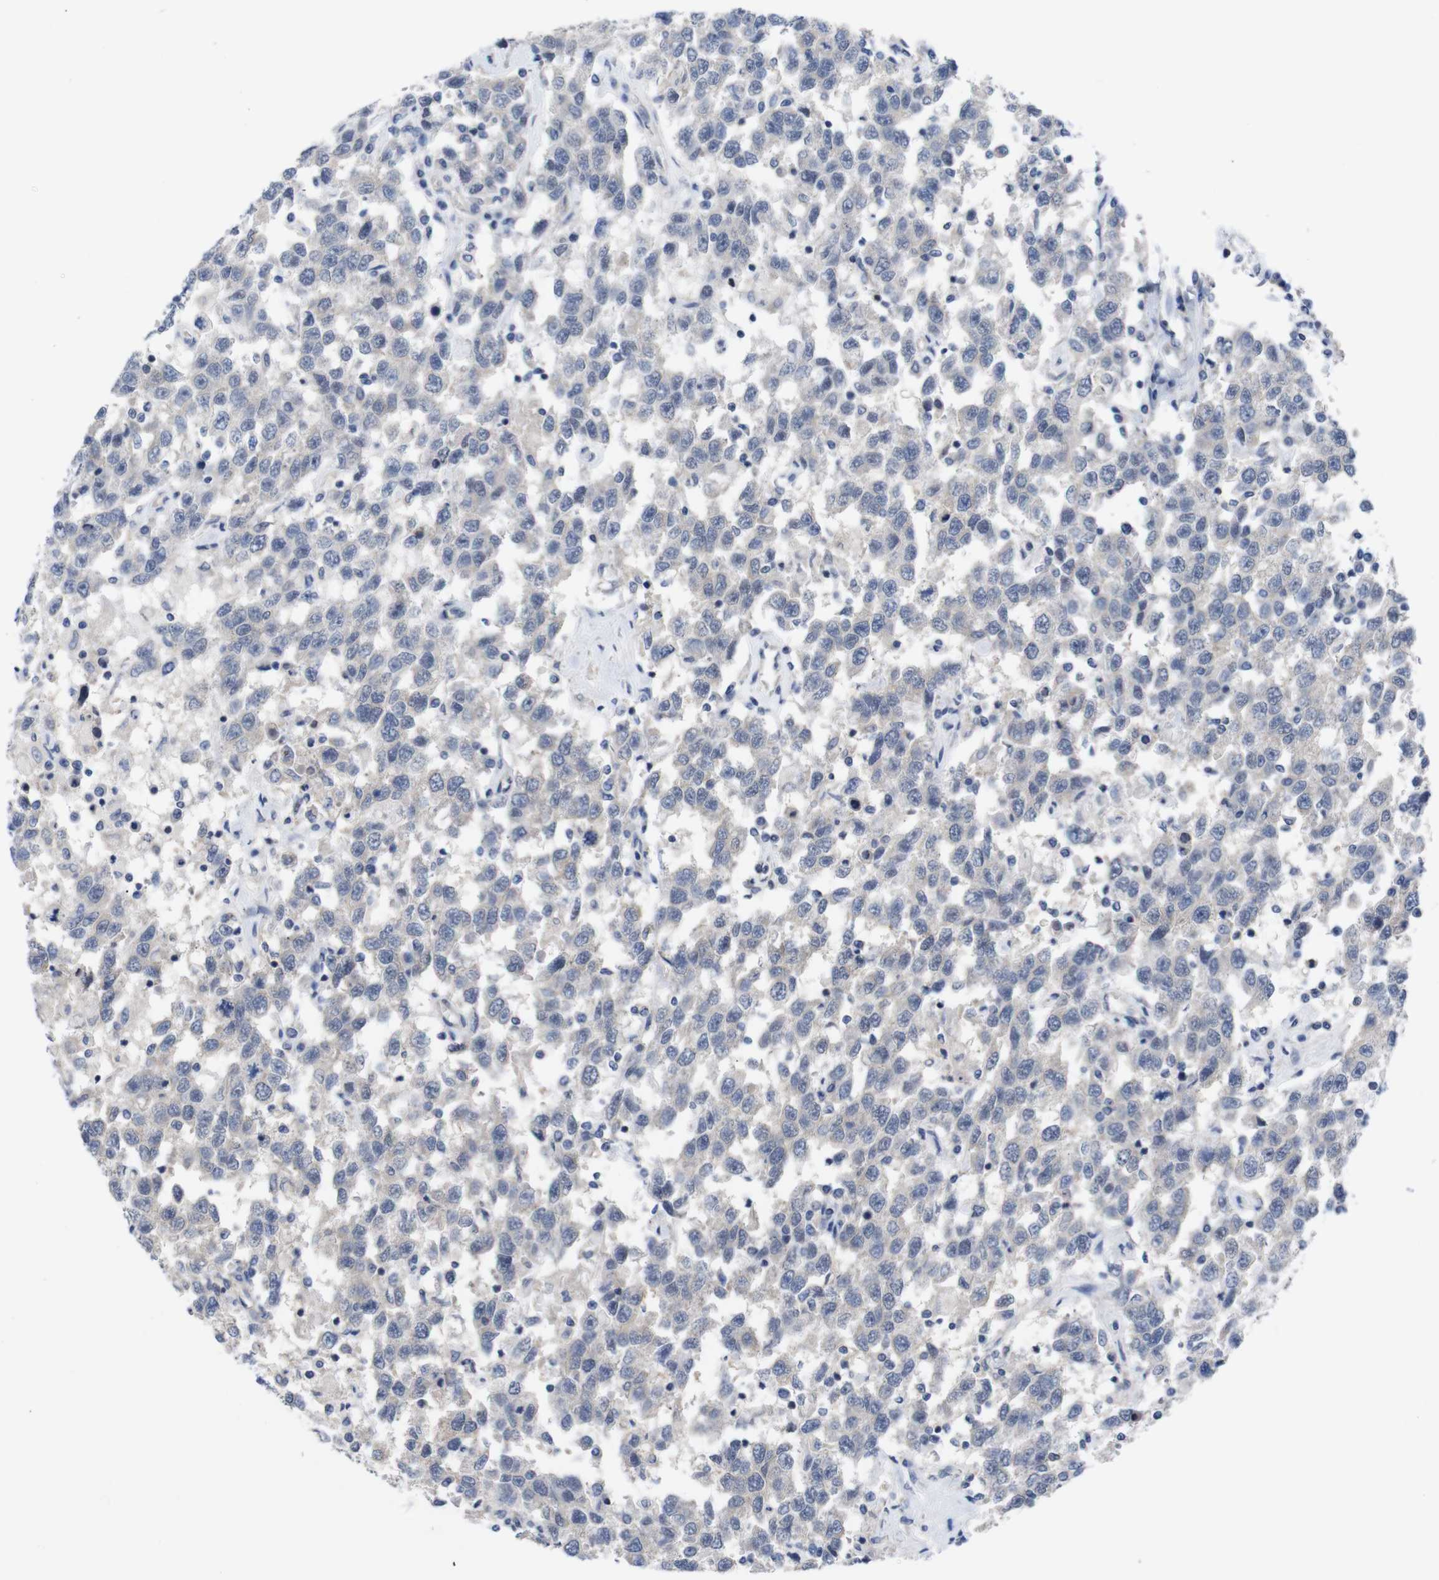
{"staining": {"intensity": "negative", "quantity": "none", "location": "none"}, "tissue": "testis cancer", "cell_type": "Tumor cells", "image_type": "cancer", "snomed": [{"axis": "morphology", "description": "Seminoma, NOS"}, {"axis": "topography", "description": "Testis"}], "caption": "This is a histopathology image of immunohistochemistry (IHC) staining of testis seminoma, which shows no positivity in tumor cells.", "gene": "USH1C", "patient": {"sex": "male", "age": 41}}